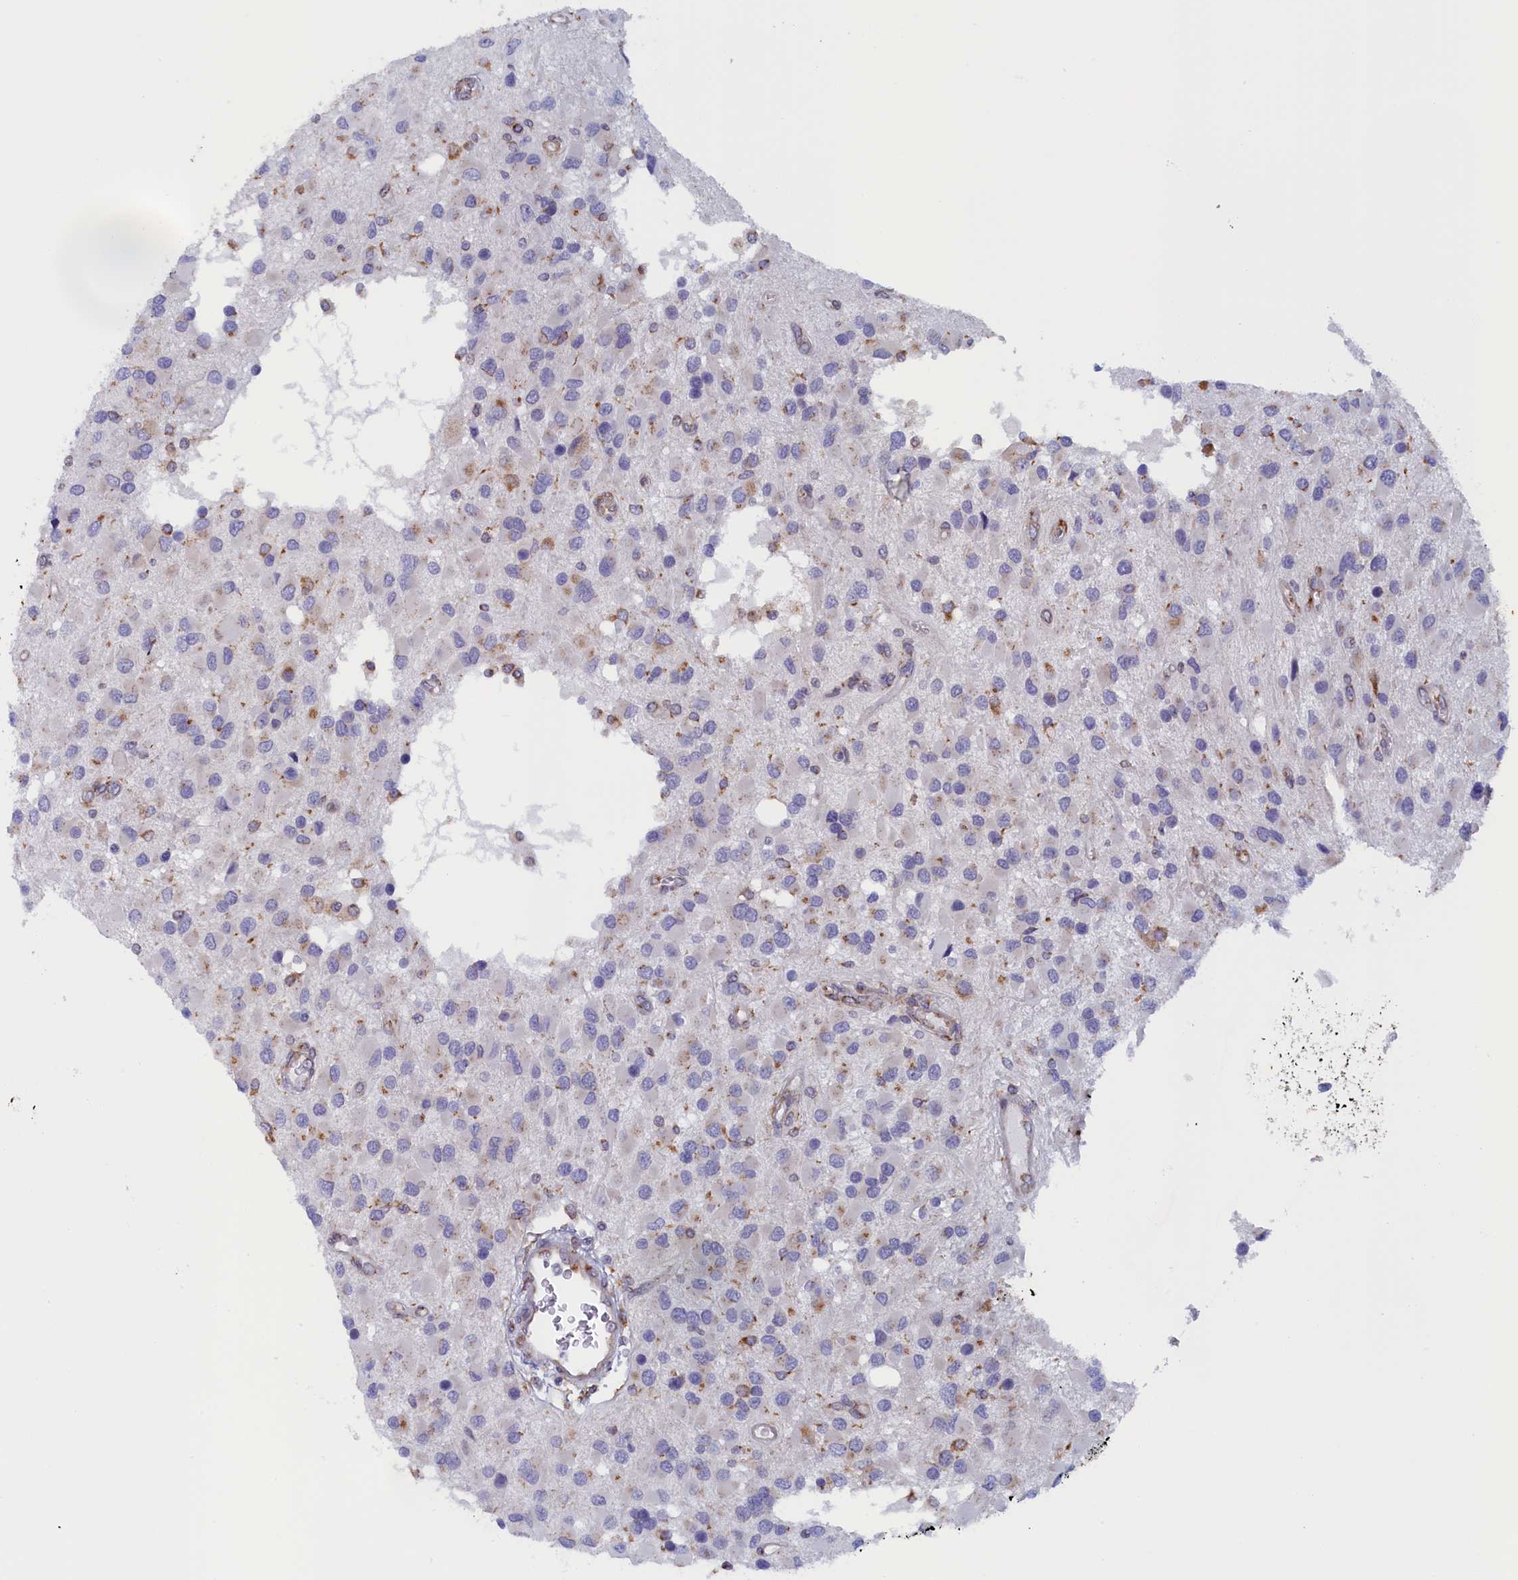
{"staining": {"intensity": "moderate", "quantity": "<25%", "location": "cytoplasmic/membranous"}, "tissue": "glioma", "cell_type": "Tumor cells", "image_type": "cancer", "snomed": [{"axis": "morphology", "description": "Glioma, malignant, High grade"}, {"axis": "topography", "description": "Brain"}], "caption": "Immunohistochemistry of malignant glioma (high-grade) reveals low levels of moderate cytoplasmic/membranous positivity in about <25% of tumor cells.", "gene": "CCDC68", "patient": {"sex": "male", "age": 53}}